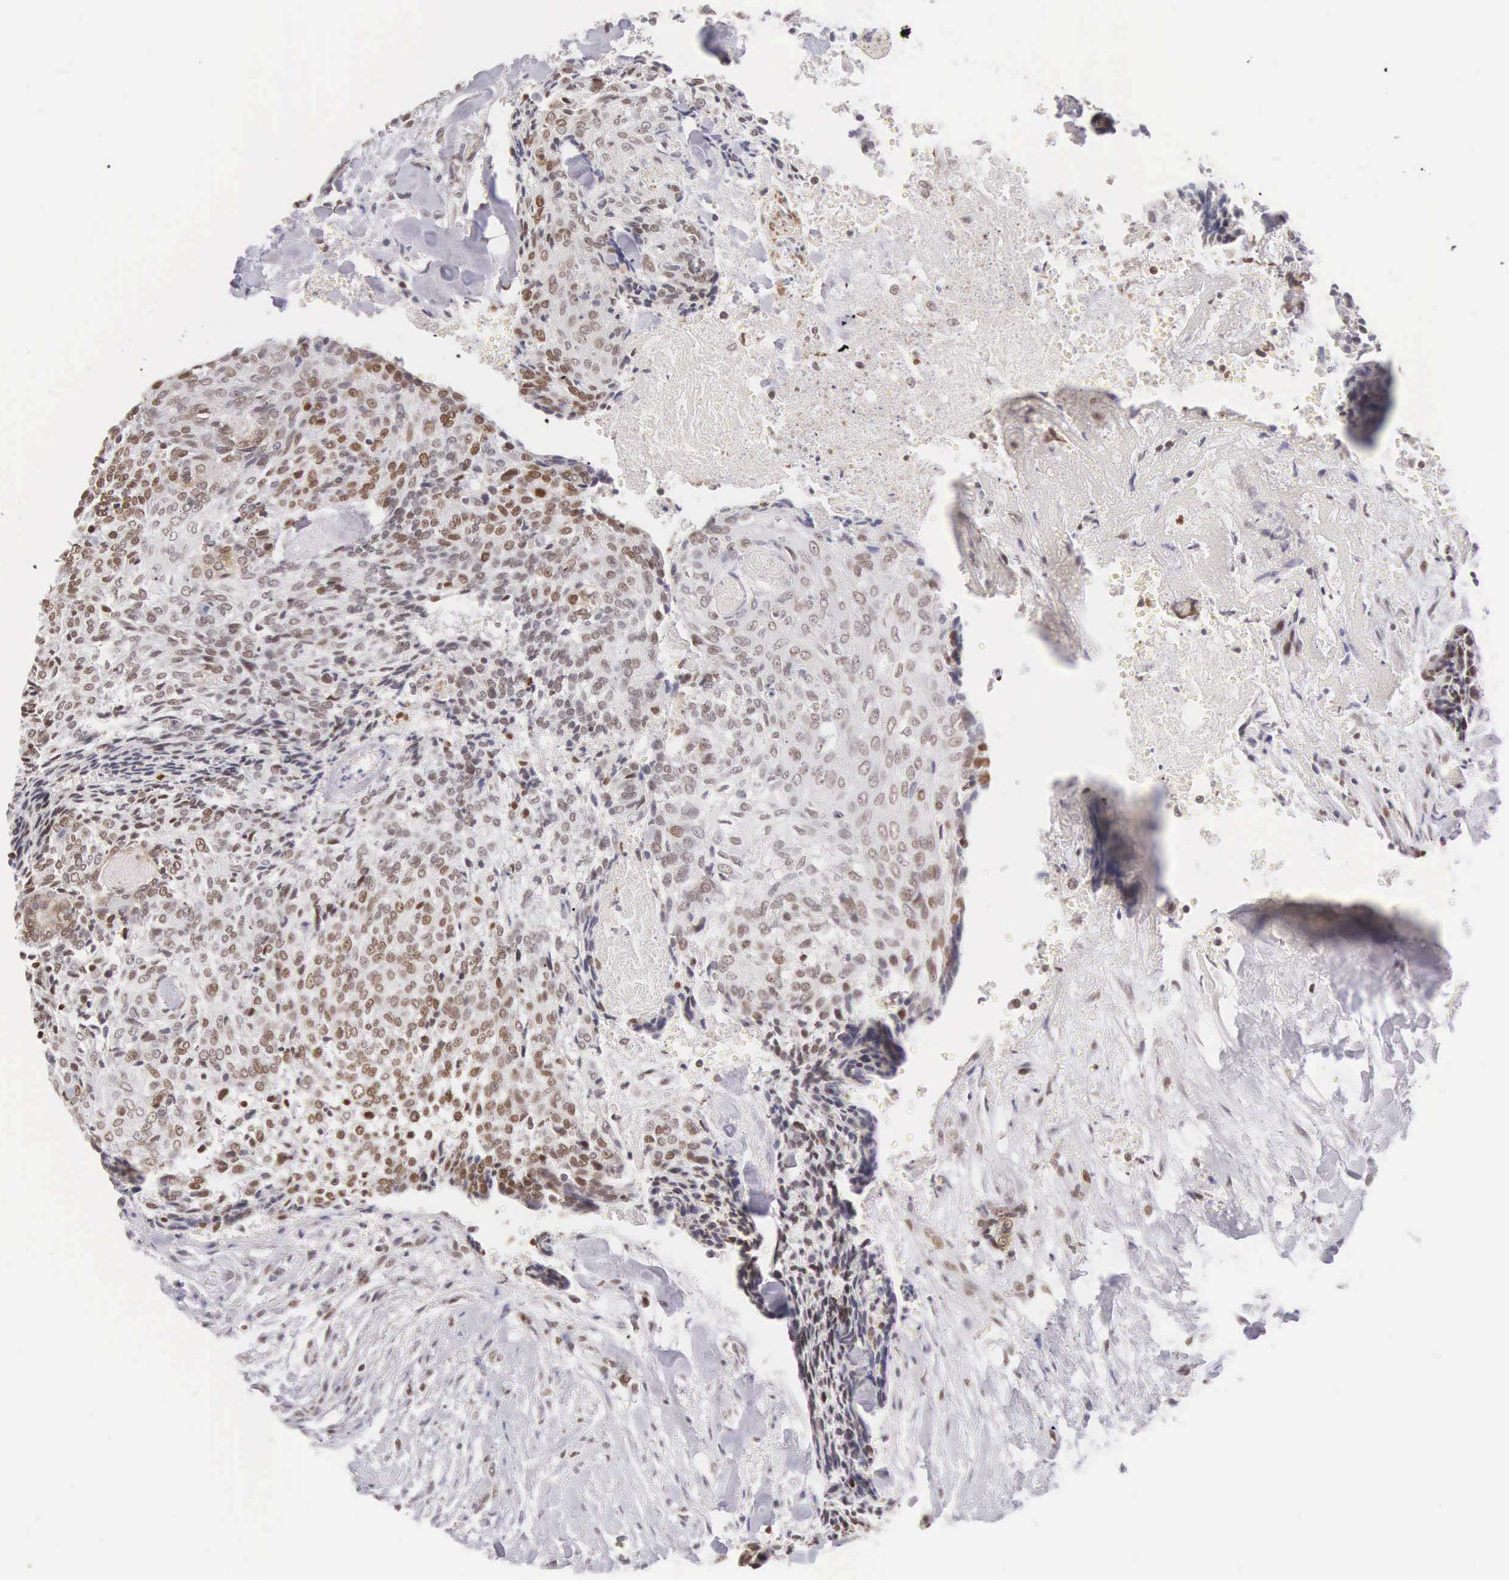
{"staining": {"intensity": "moderate", "quantity": "25%-75%", "location": "nuclear"}, "tissue": "head and neck cancer", "cell_type": "Tumor cells", "image_type": "cancer", "snomed": [{"axis": "morphology", "description": "Squamous cell carcinoma, NOS"}, {"axis": "topography", "description": "Salivary gland"}, {"axis": "topography", "description": "Head-Neck"}], "caption": "IHC image of neoplastic tissue: head and neck cancer (squamous cell carcinoma) stained using immunohistochemistry exhibits medium levels of moderate protein expression localized specifically in the nuclear of tumor cells, appearing as a nuclear brown color.", "gene": "VRK1", "patient": {"sex": "male", "age": 70}}